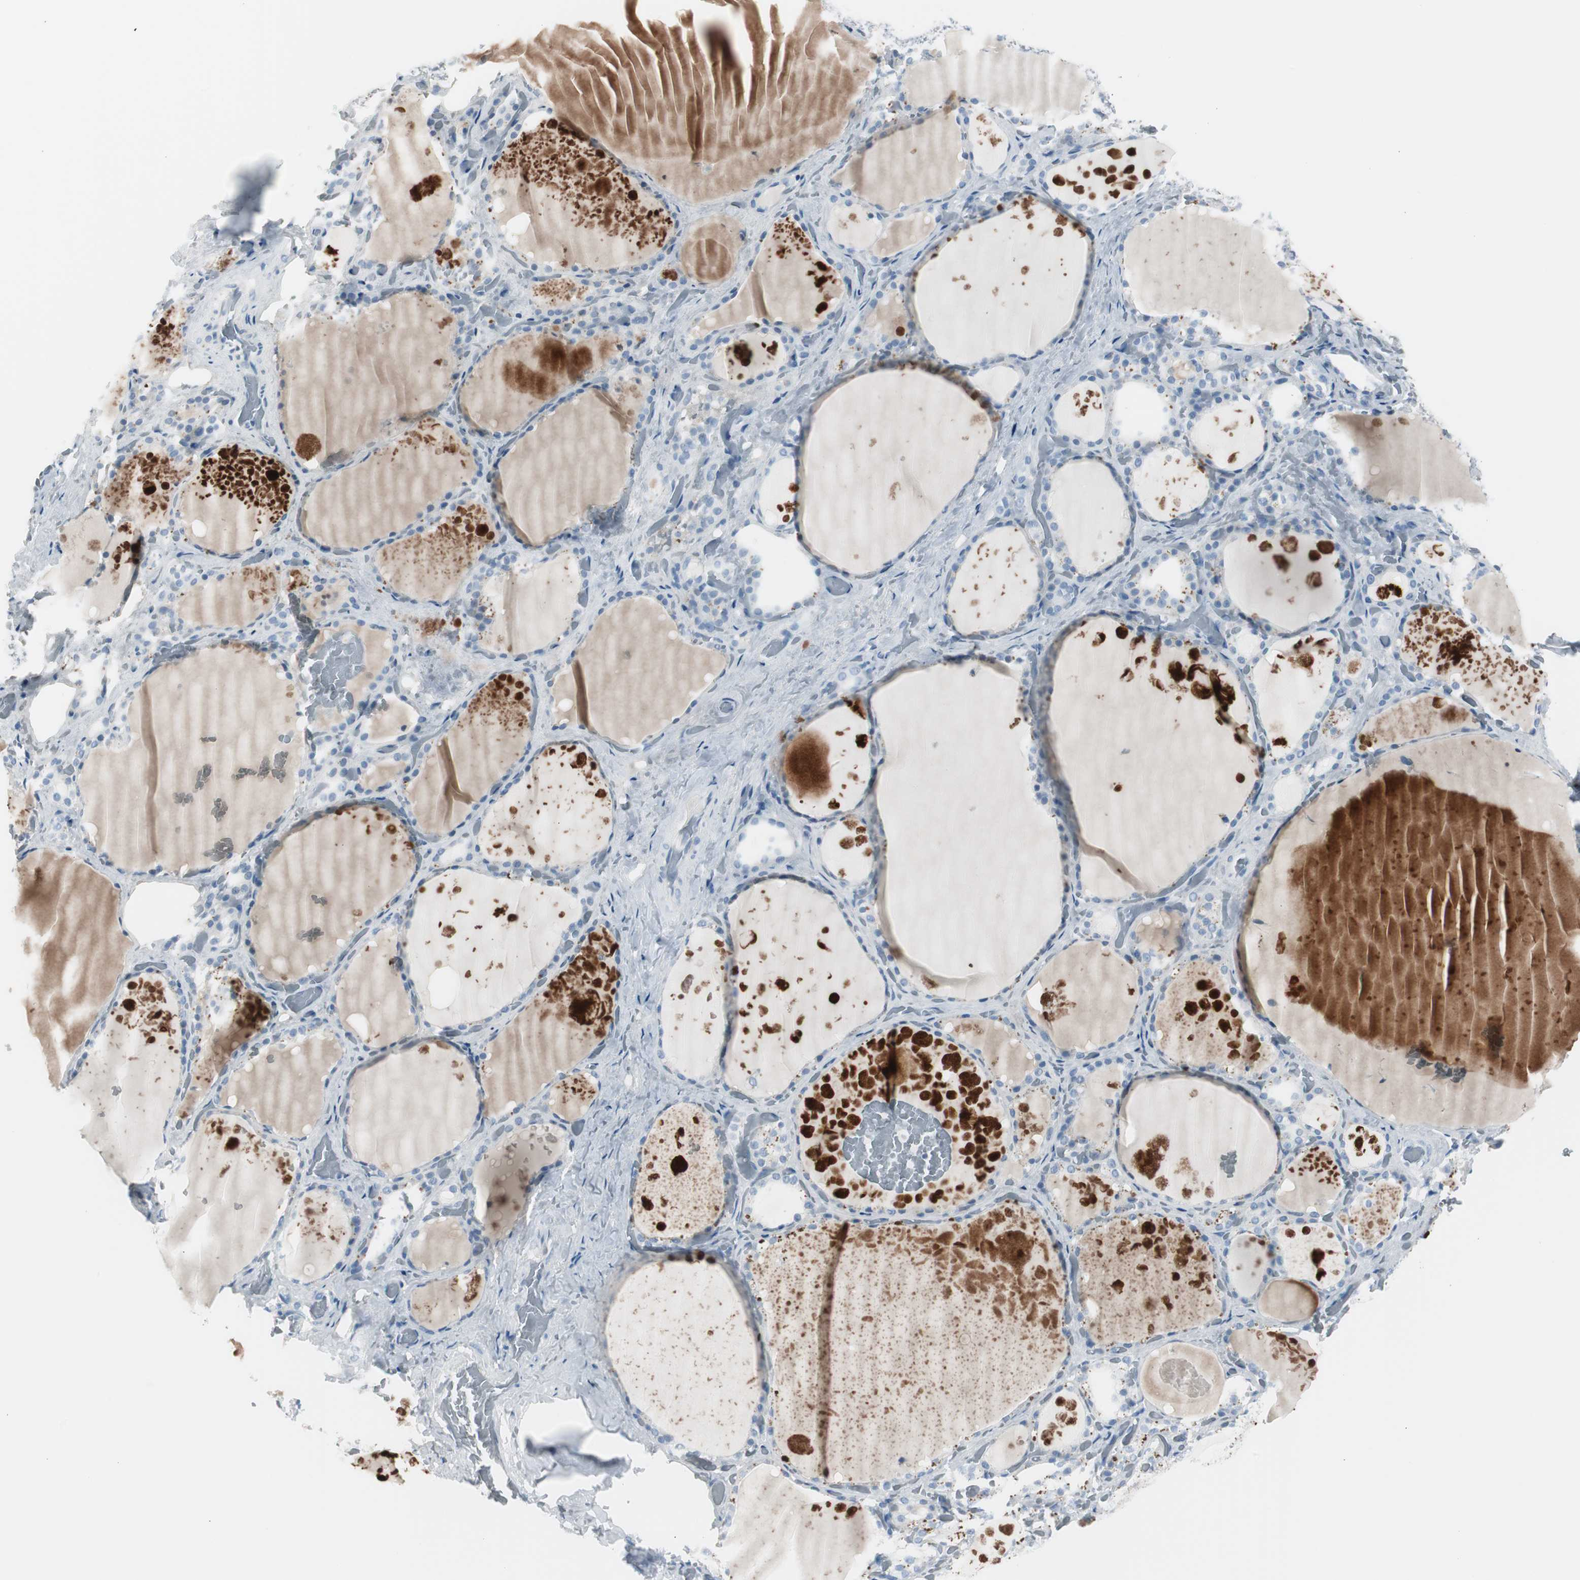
{"staining": {"intensity": "negative", "quantity": "none", "location": "none"}, "tissue": "thyroid gland", "cell_type": "Glandular cells", "image_type": "normal", "snomed": [{"axis": "morphology", "description": "Normal tissue, NOS"}, {"axis": "topography", "description": "Thyroid gland"}], "caption": "An image of thyroid gland stained for a protein demonstrates no brown staining in glandular cells. (Brightfield microscopy of DAB (3,3'-diaminobenzidine) immunohistochemistry (IHC) at high magnification).", "gene": "SERPINF1", "patient": {"sex": "male", "age": 61}}